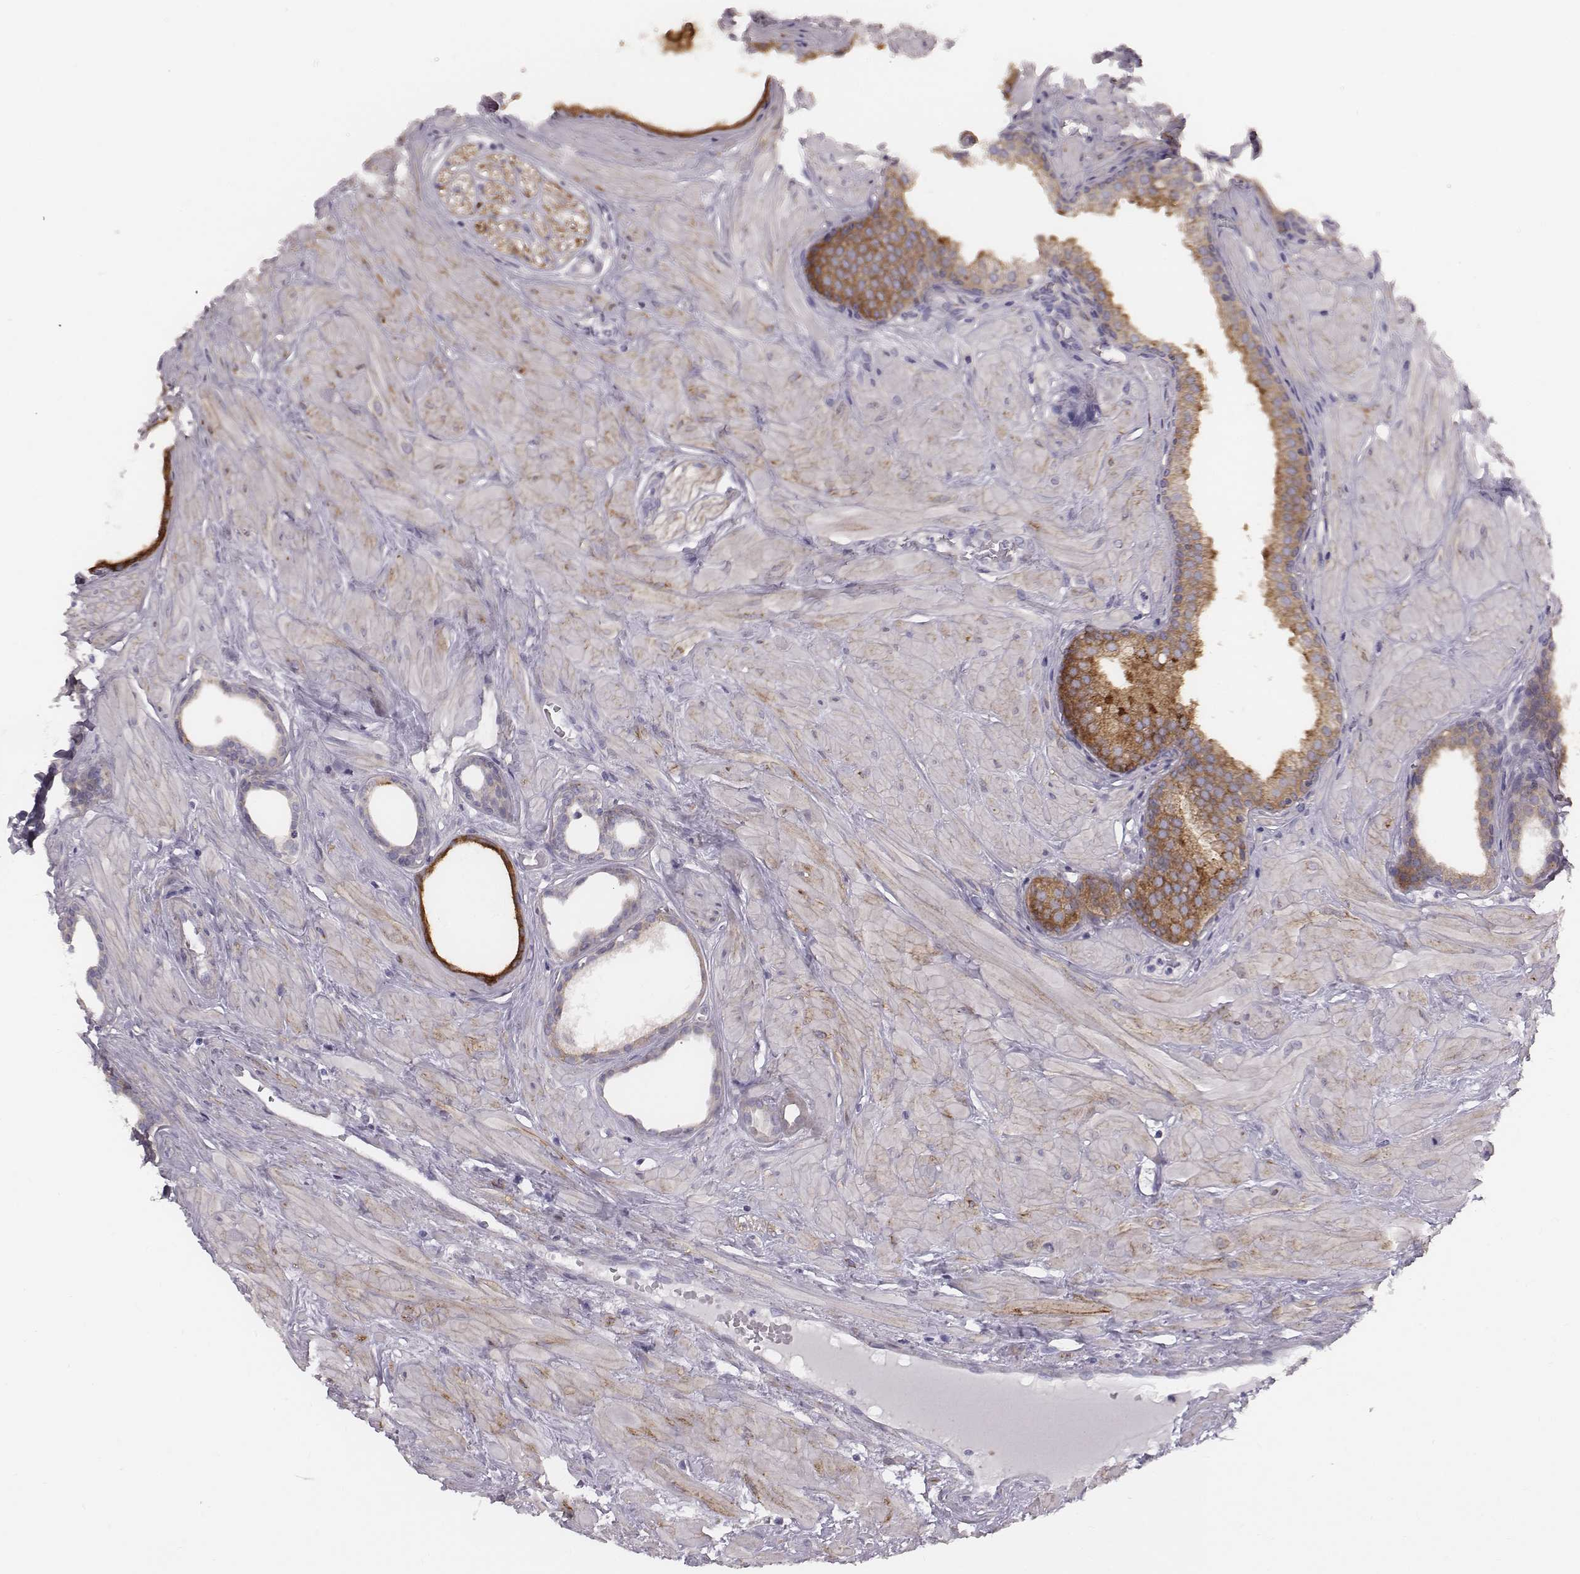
{"staining": {"intensity": "moderate", "quantity": ">75%", "location": "cytoplasmic/membranous"}, "tissue": "prostate", "cell_type": "Glandular cells", "image_type": "normal", "snomed": [{"axis": "morphology", "description": "Normal tissue, NOS"}, {"axis": "topography", "description": "Prostate"}], "caption": "Immunohistochemistry (DAB) staining of unremarkable human prostate displays moderate cytoplasmic/membranous protein expression in approximately >75% of glandular cells.", "gene": "PRKCZ", "patient": {"sex": "male", "age": 48}}